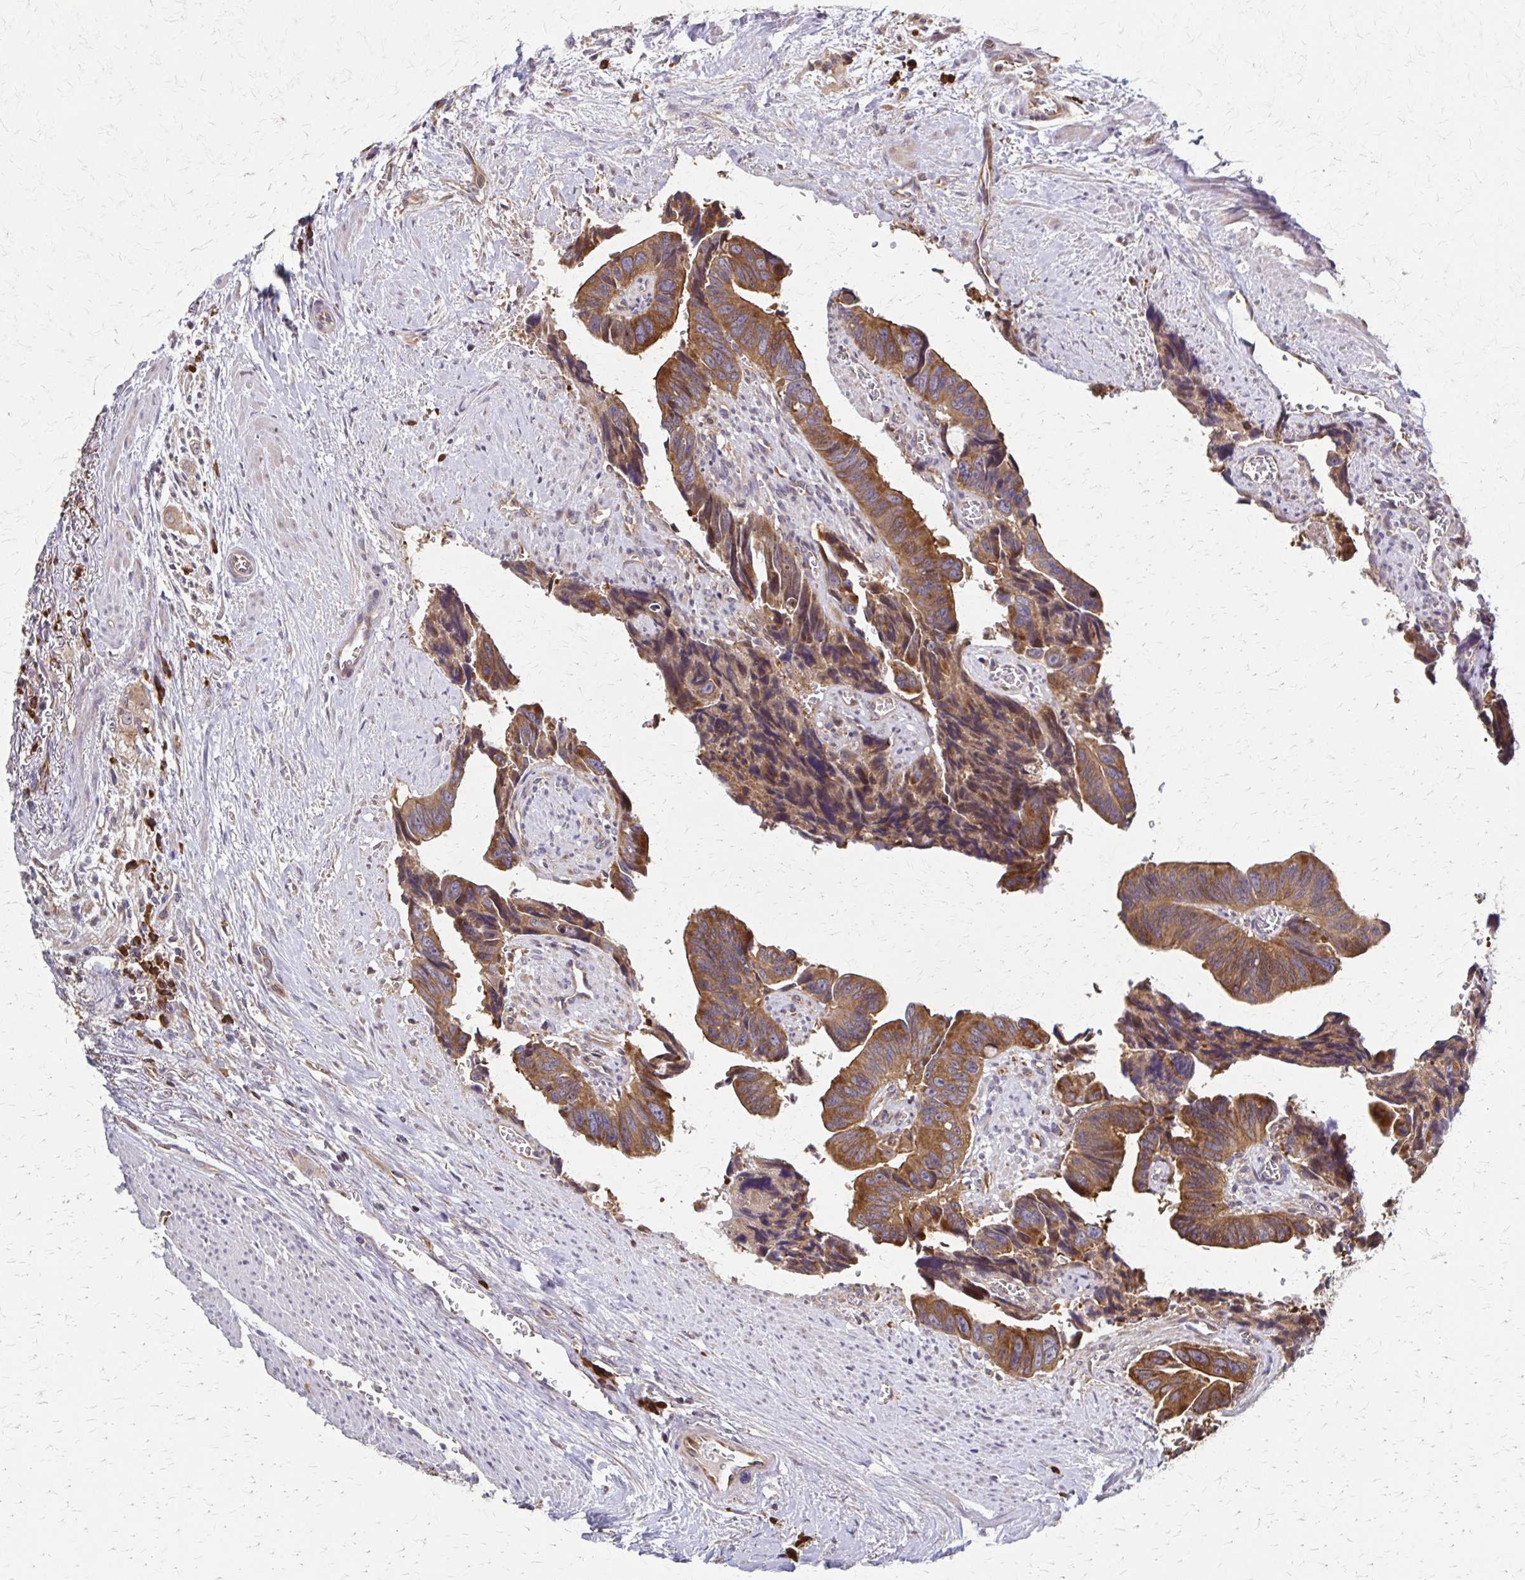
{"staining": {"intensity": "moderate", "quantity": ">75%", "location": "cytoplasmic/membranous"}, "tissue": "colorectal cancer", "cell_type": "Tumor cells", "image_type": "cancer", "snomed": [{"axis": "morphology", "description": "Adenocarcinoma, NOS"}, {"axis": "topography", "description": "Rectum"}], "caption": "Protein analysis of colorectal adenocarcinoma tissue reveals moderate cytoplasmic/membranous staining in approximately >75% of tumor cells. (brown staining indicates protein expression, while blue staining denotes nuclei).", "gene": "EEF2", "patient": {"sex": "male", "age": 76}}